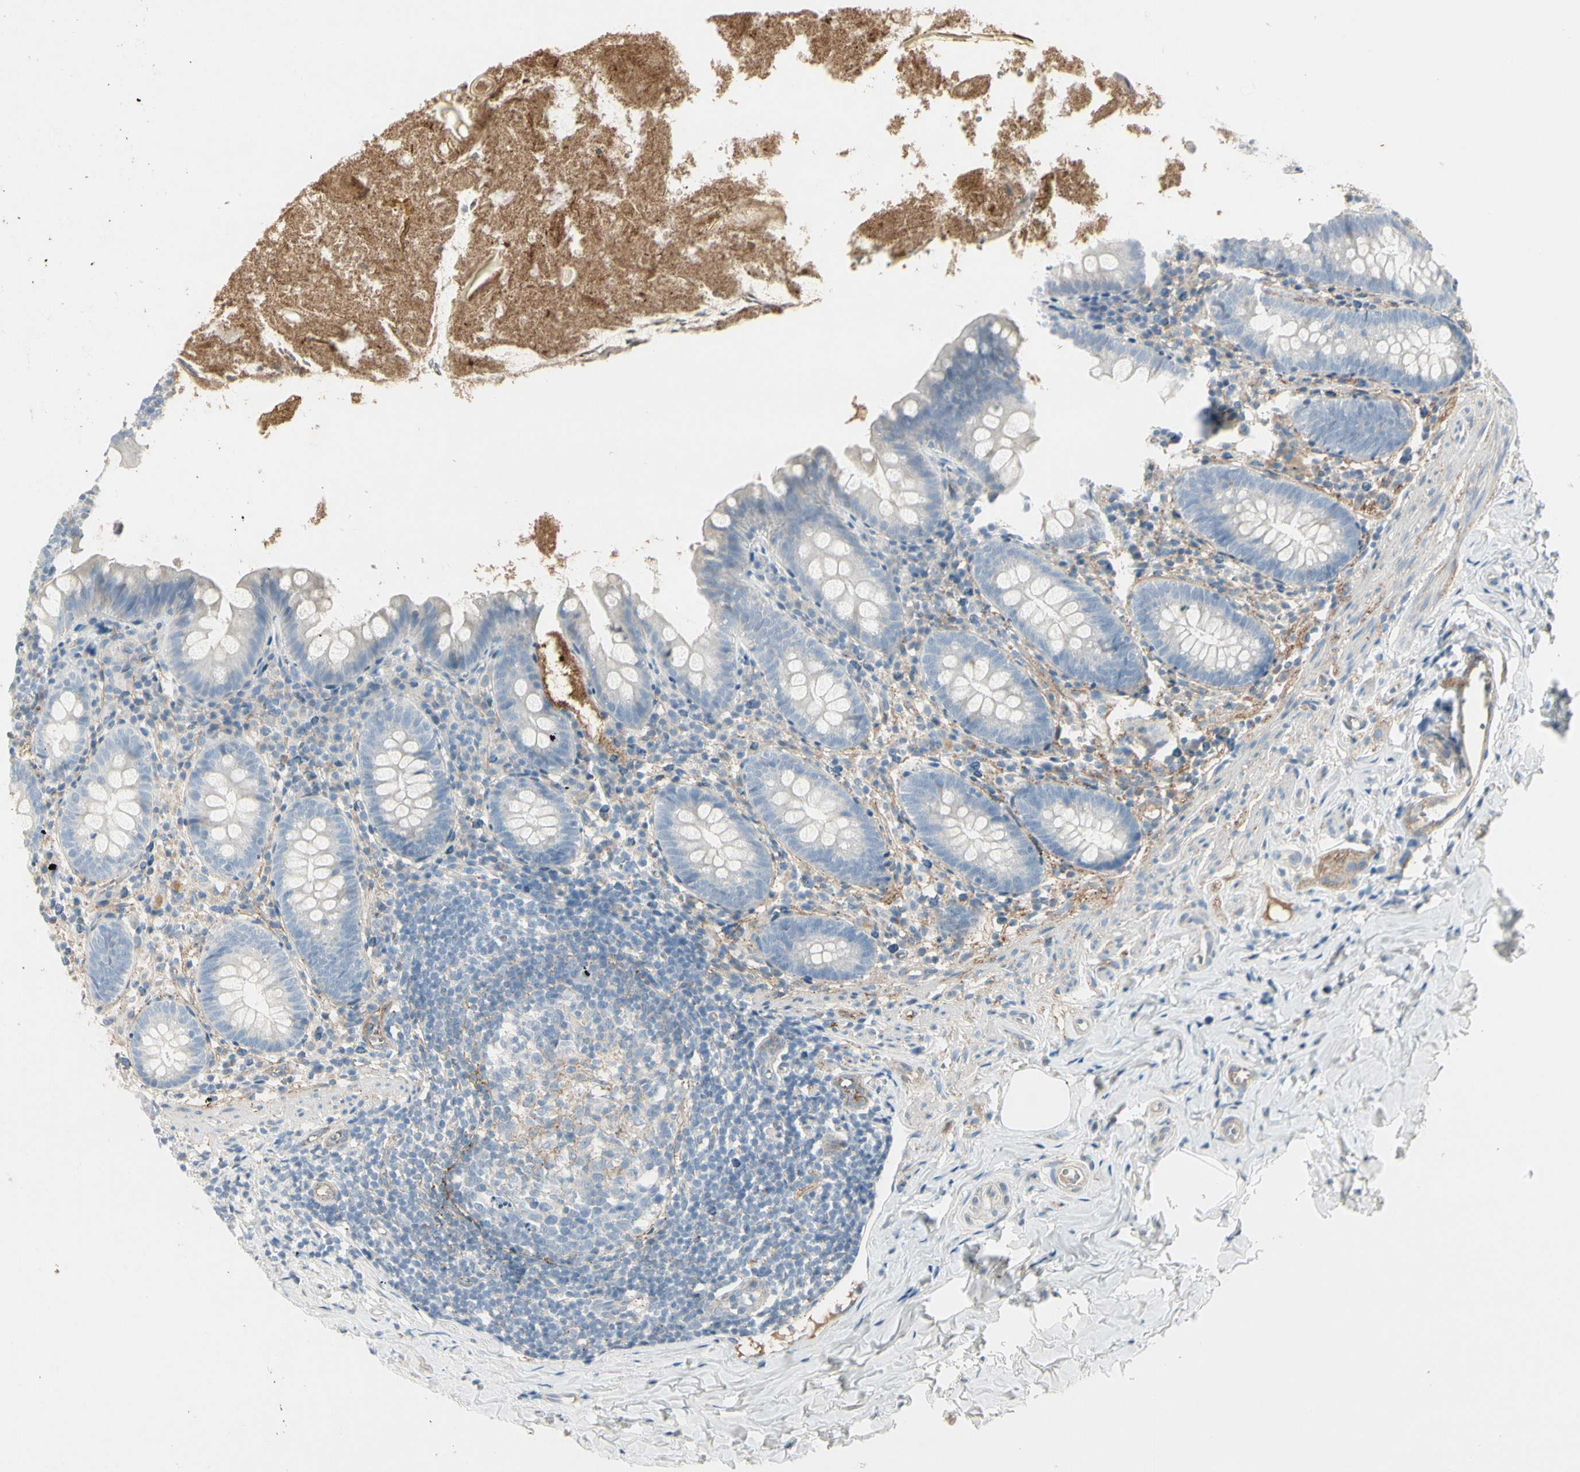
{"staining": {"intensity": "negative", "quantity": "none", "location": "none"}, "tissue": "appendix", "cell_type": "Glandular cells", "image_type": "normal", "snomed": [{"axis": "morphology", "description": "Normal tissue, NOS"}, {"axis": "topography", "description": "Appendix"}], "caption": "High magnification brightfield microscopy of benign appendix stained with DAB (brown) and counterstained with hematoxylin (blue): glandular cells show no significant staining. Brightfield microscopy of IHC stained with DAB (3,3'-diaminobenzidine) (brown) and hematoxylin (blue), captured at high magnification.", "gene": "CACNA2D1", "patient": {"sex": "male", "age": 52}}